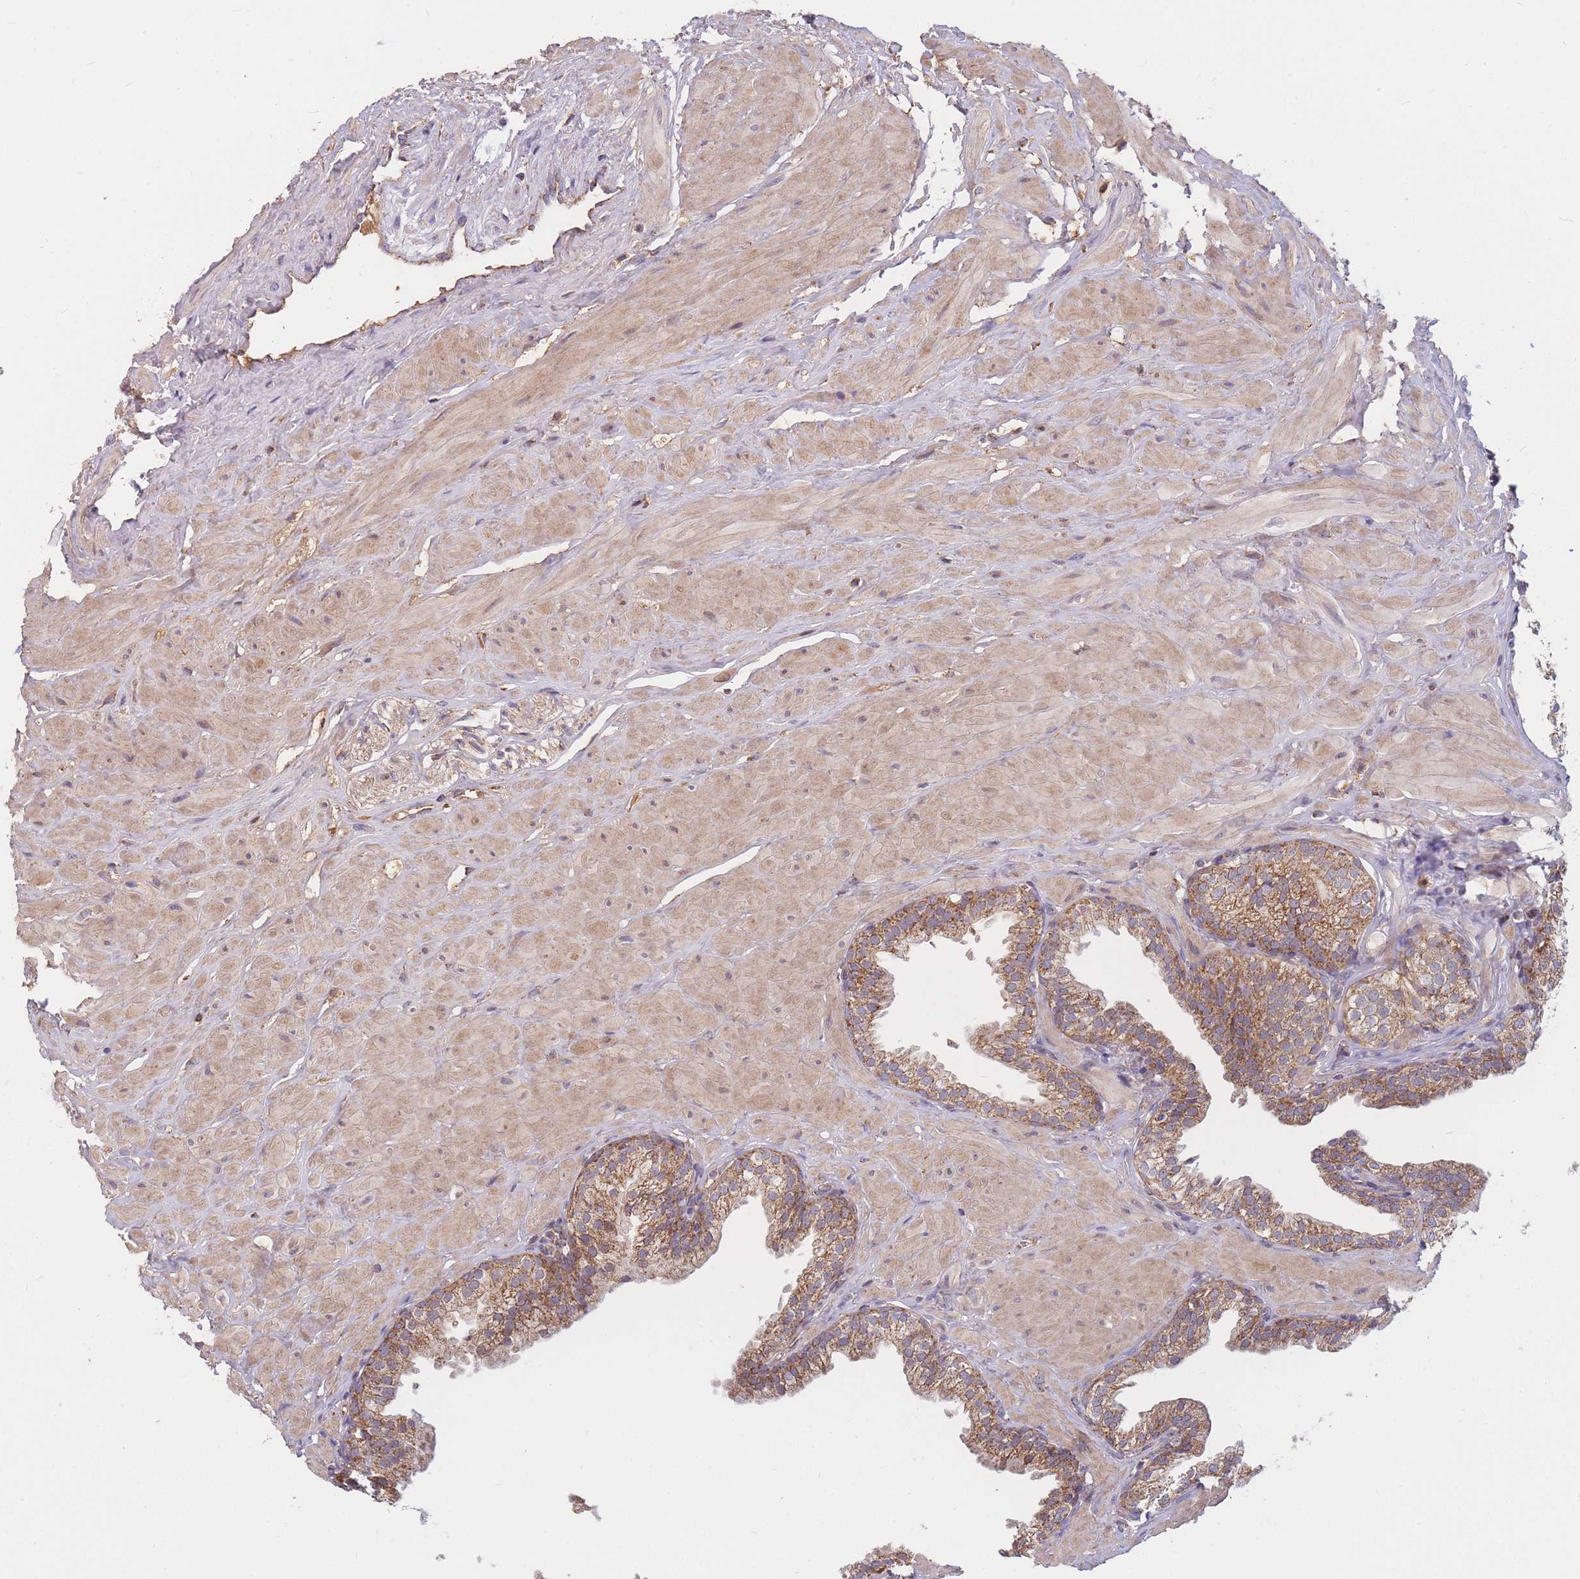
{"staining": {"intensity": "moderate", "quantity": "25%-75%", "location": "cytoplasmic/membranous"}, "tissue": "prostate", "cell_type": "Glandular cells", "image_type": "normal", "snomed": [{"axis": "morphology", "description": "Normal tissue, NOS"}, {"axis": "topography", "description": "Prostate"}, {"axis": "topography", "description": "Peripheral nerve tissue"}], "caption": "DAB (3,3'-diaminobenzidine) immunohistochemical staining of normal prostate reveals moderate cytoplasmic/membranous protein staining in approximately 25%-75% of glandular cells.", "gene": "PTPMT1", "patient": {"sex": "male", "age": 55}}